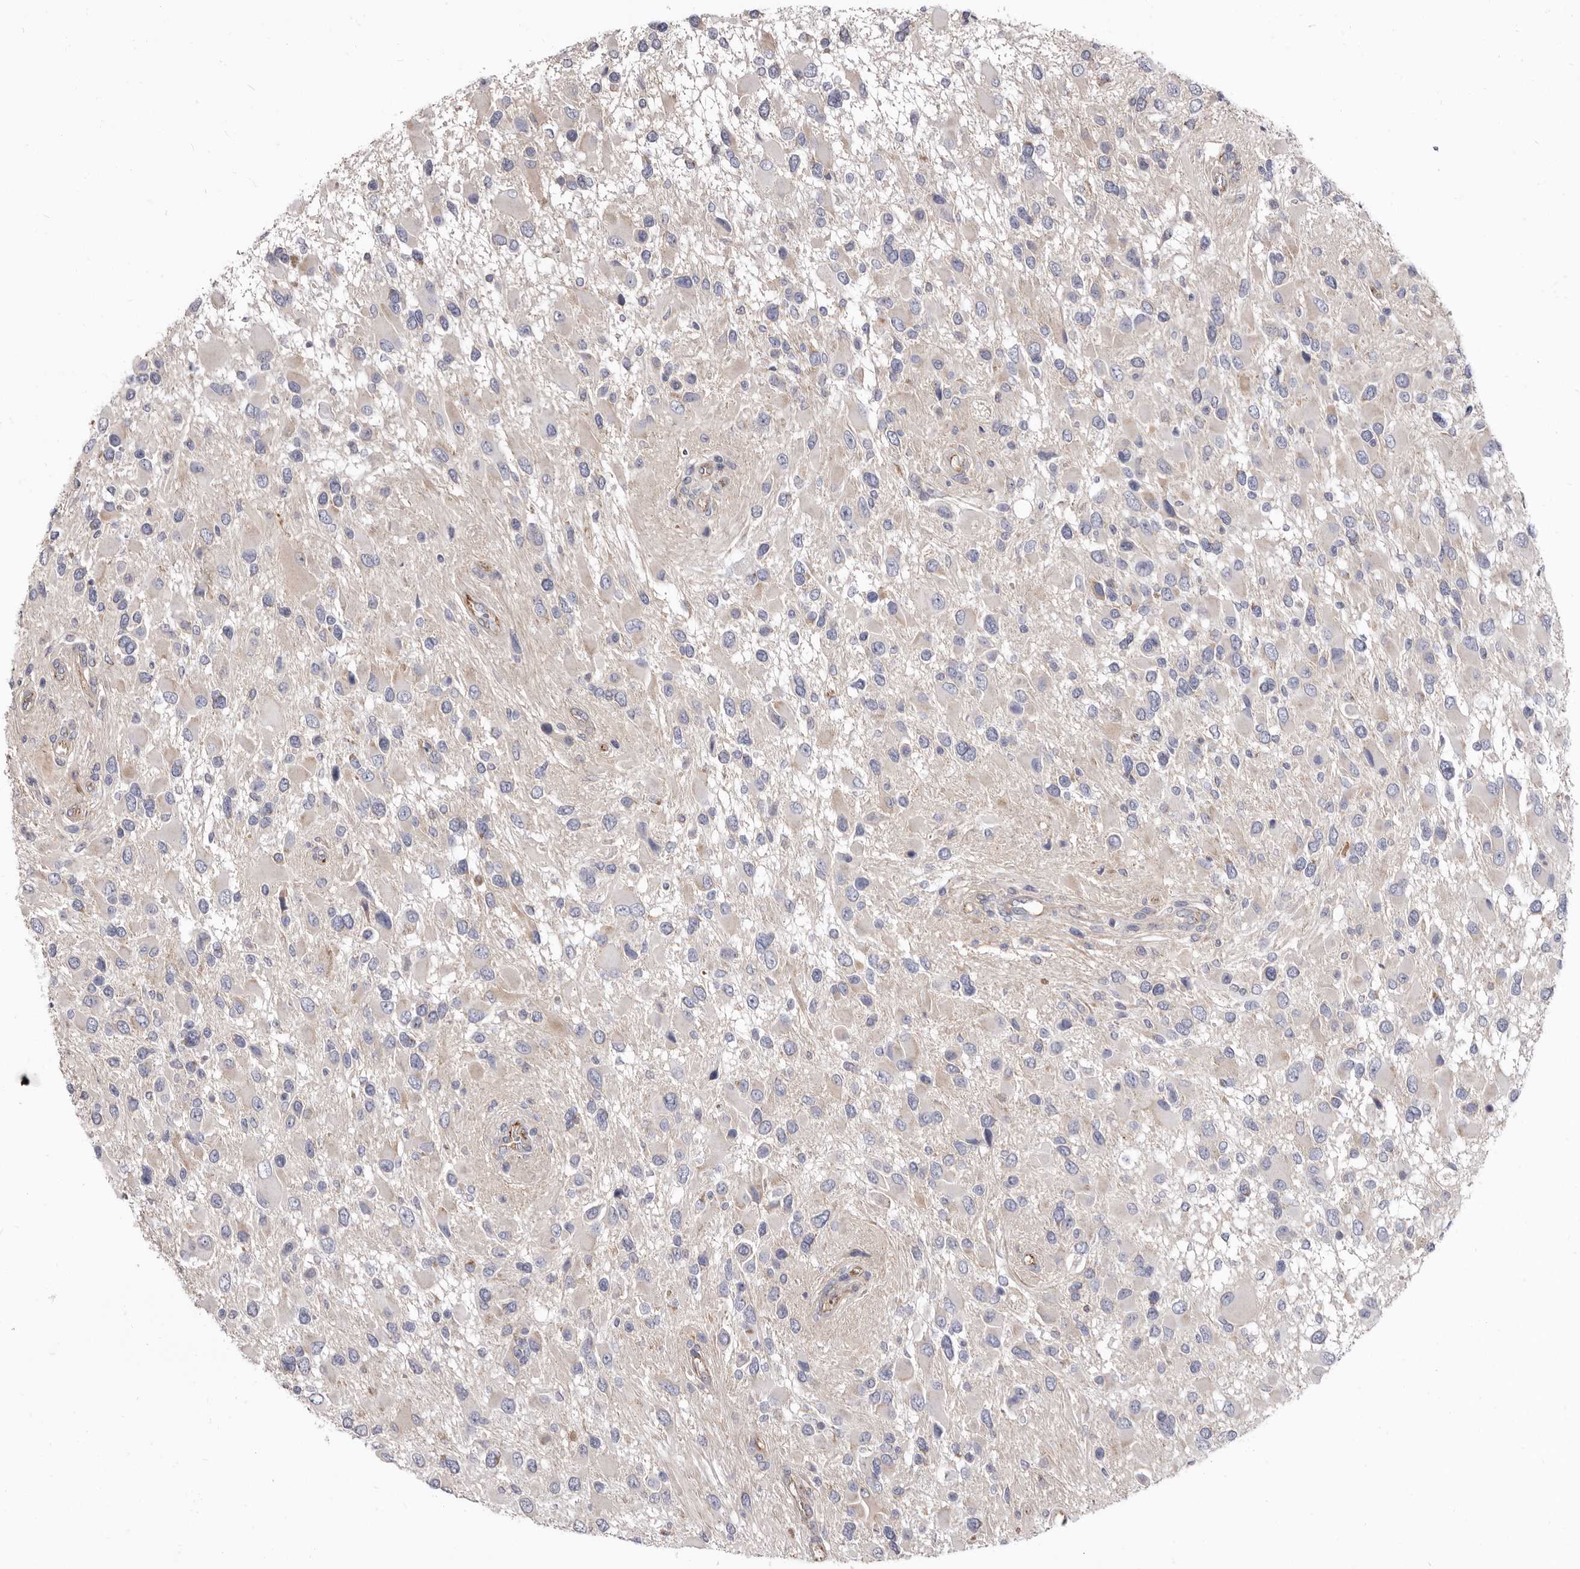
{"staining": {"intensity": "negative", "quantity": "none", "location": "none"}, "tissue": "glioma", "cell_type": "Tumor cells", "image_type": "cancer", "snomed": [{"axis": "morphology", "description": "Glioma, malignant, High grade"}, {"axis": "topography", "description": "Brain"}], "caption": "Immunohistochemistry (IHC) of human glioma demonstrates no staining in tumor cells.", "gene": "FMO2", "patient": {"sex": "male", "age": 53}}